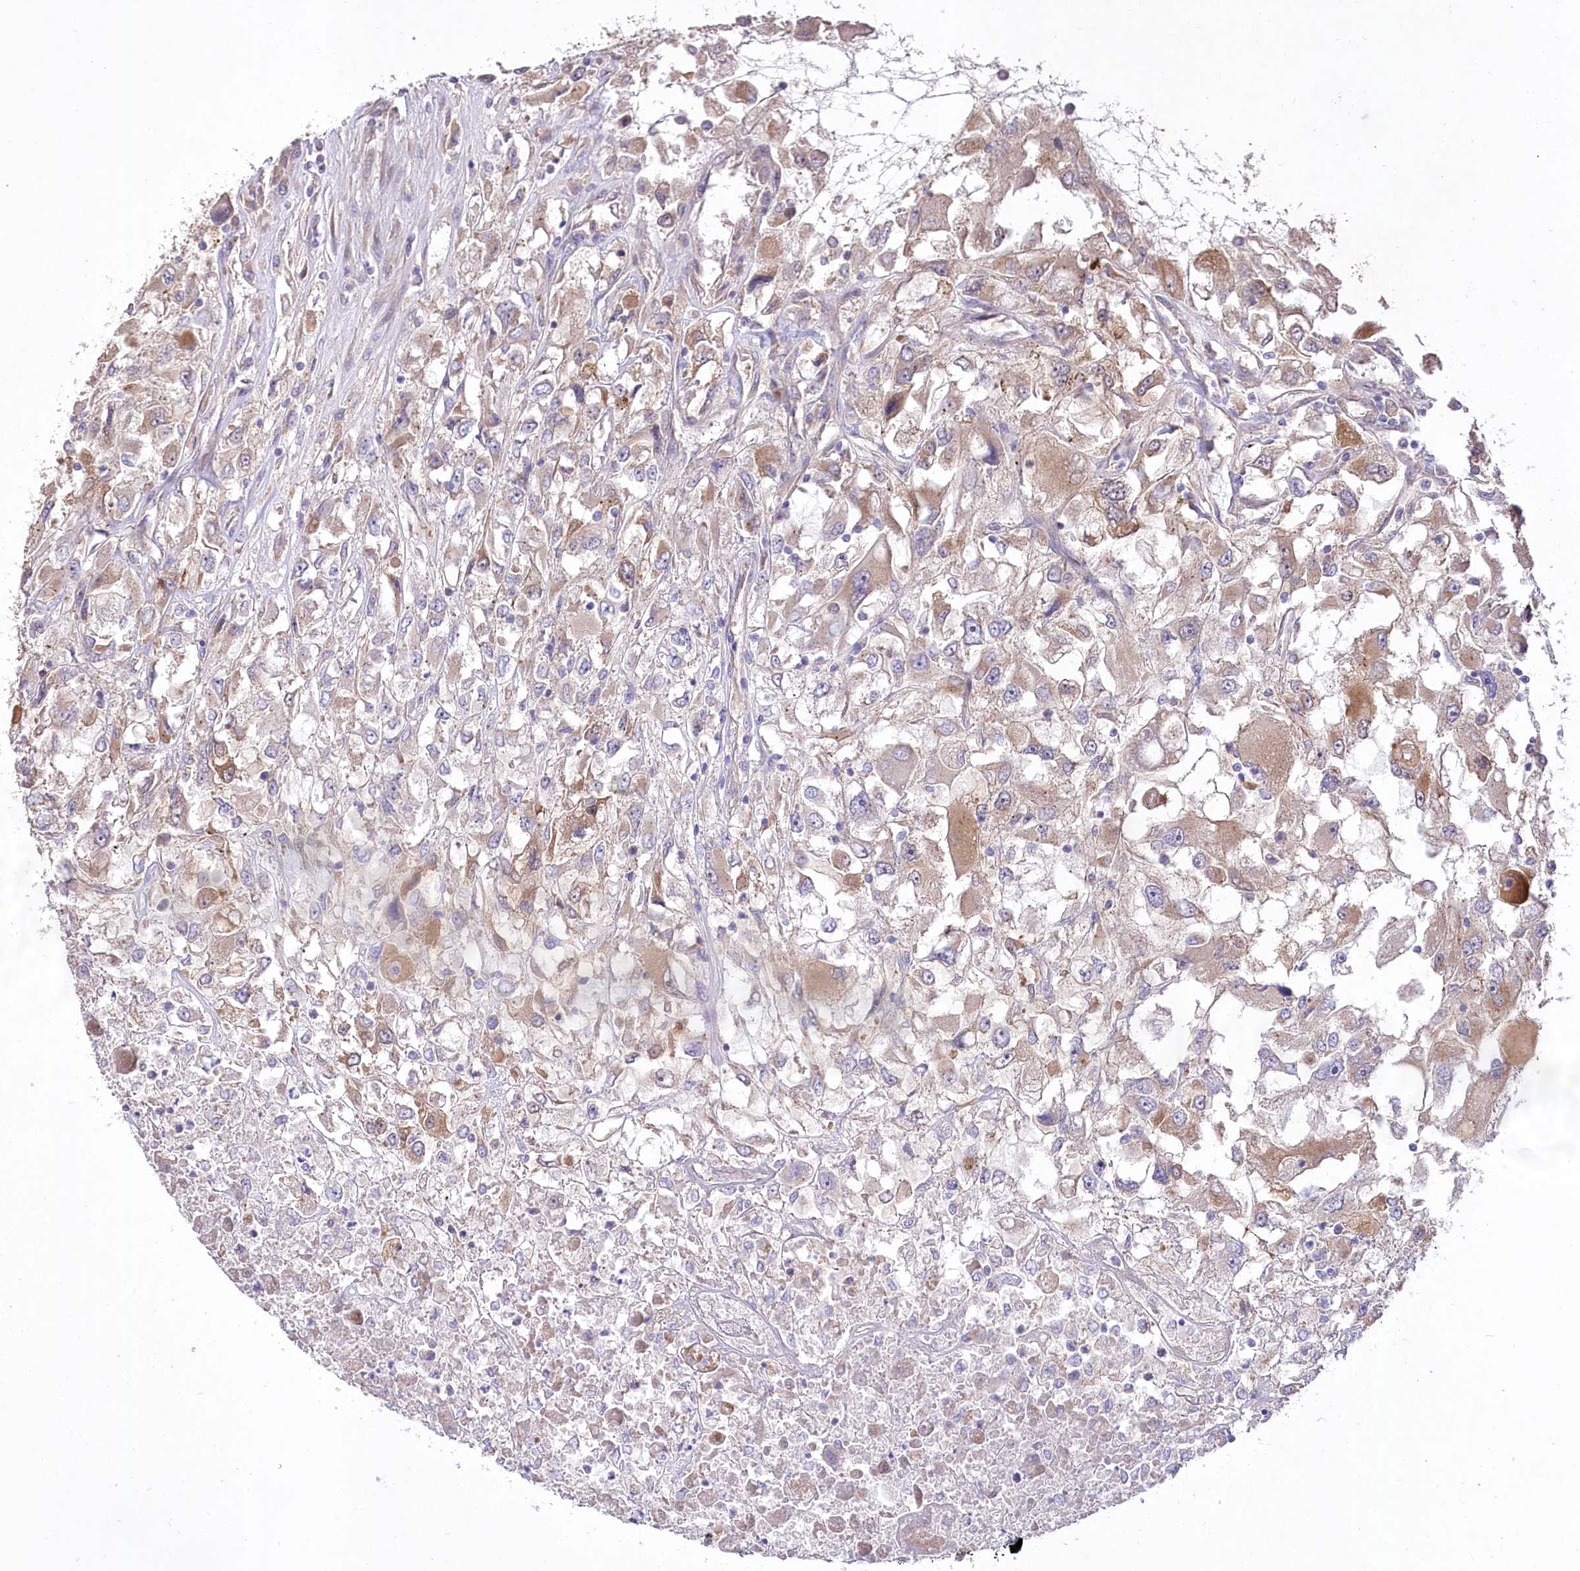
{"staining": {"intensity": "moderate", "quantity": "25%-75%", "location": "cytoplasmic/membranous"}, "tissue": "renal cancer", "cell_type": "Tumor cells", "image_type": "cancer", "snomed": [{"axis": "morphology", "description": "Adenocarcinoma, NOS"}, {"axis": "topography", "description": "Kidney"}], "caption": "Immunohistochemical staining of human renal cancer (adenocarcinoma) demonstrates medium levels of moderate cytoplasmic/membranous protein staining in about 25%-75% of tumor cells.", "gene": "PBLD", "patient": {"sex": "female", "age": 52}}